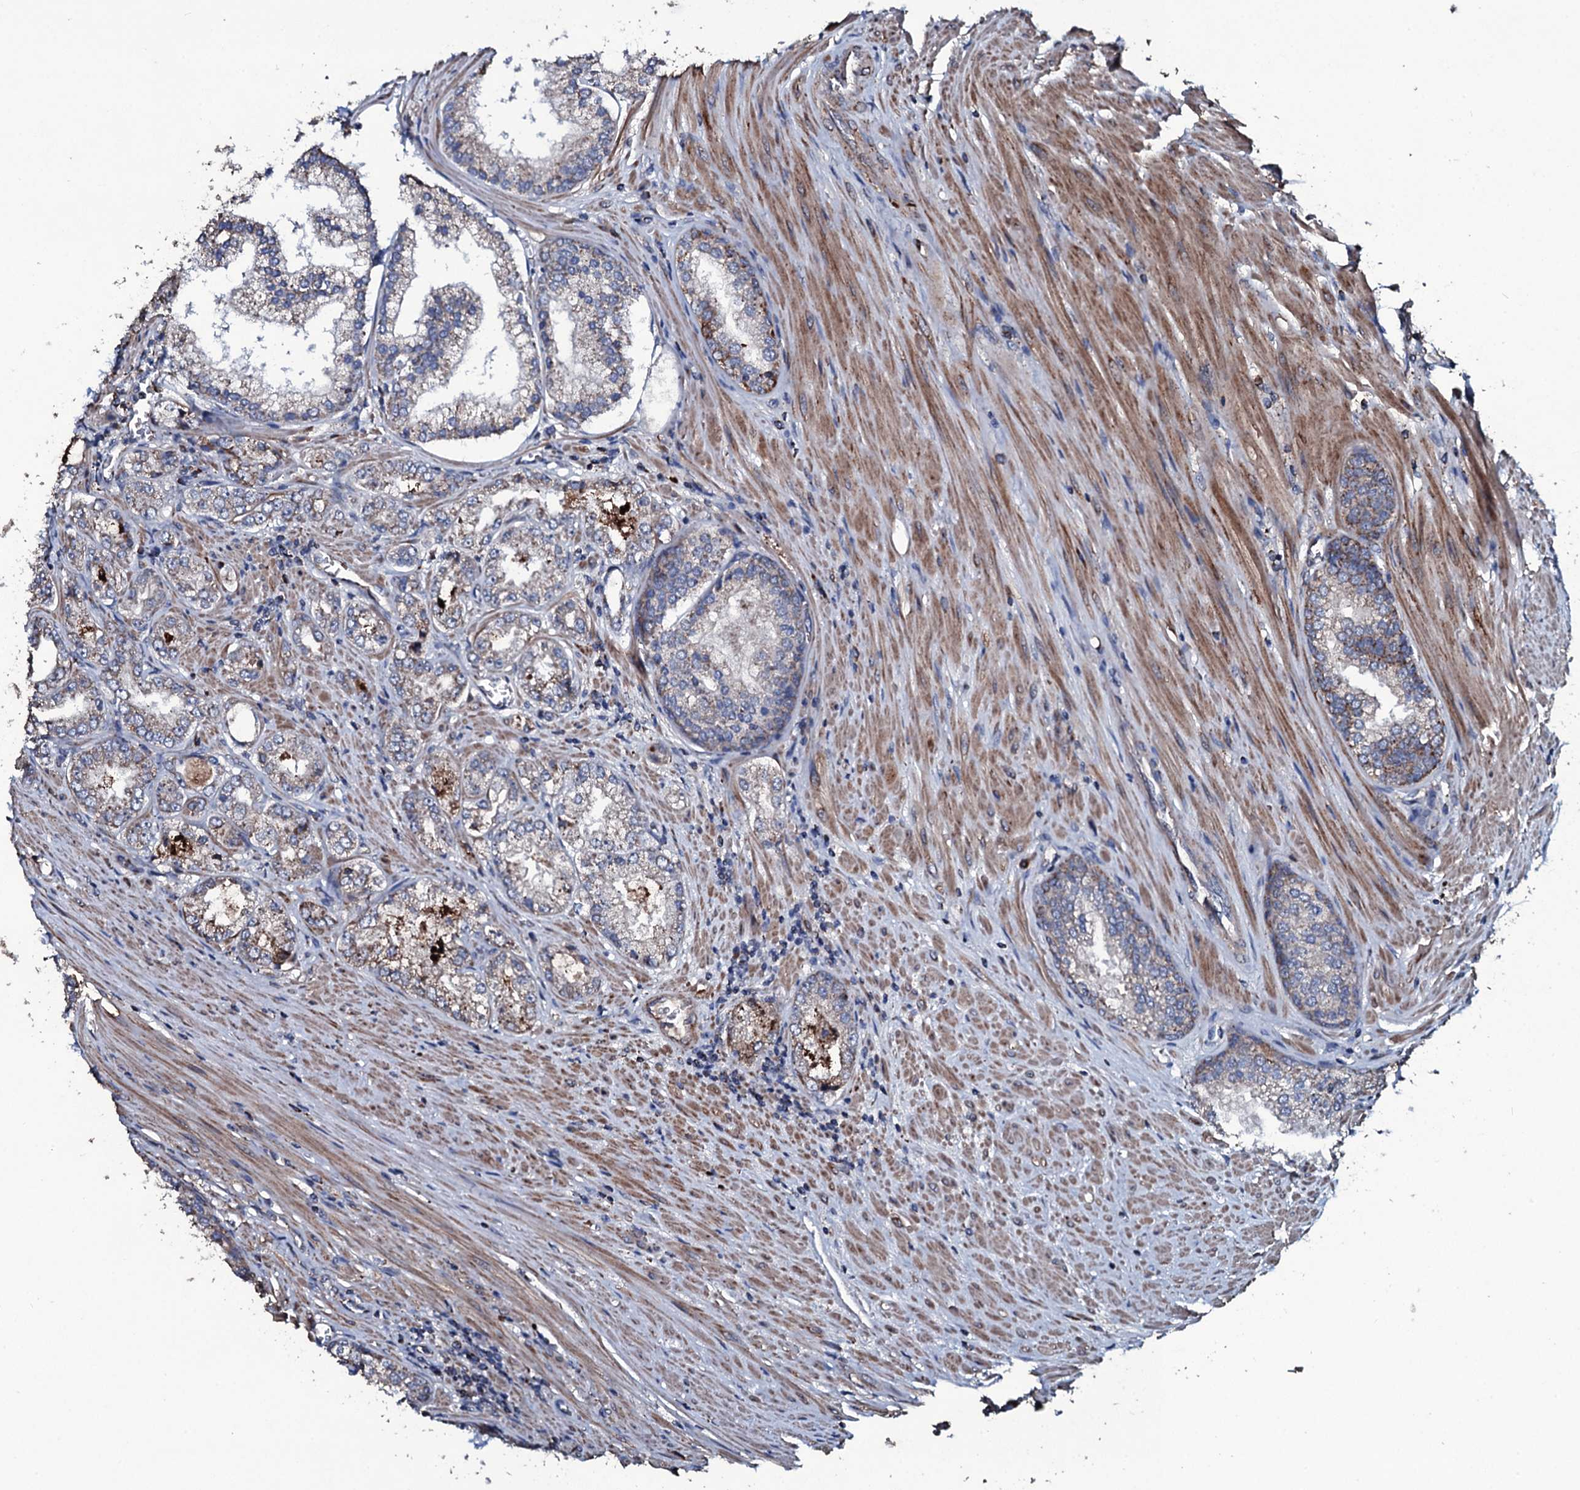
{"staining": {"intensity": "moderate", "quantity": "<25%", "location": "cytoplasmic/membranous"}, "tissue": "prostate cancer", "cell_type": "Tumor cells", "image_type": "cancer", "snomed": [{"axis": "morphology", "description": "Adenocarcinoma, High grade"}, {"axis": "topography", "description": "Prostate"}], "caption": "Immunohistochemistry image of neoplastic tissue: high-grade adenocarcinoma (prostate) stained using immunohistochemistry reveals low levels of moderate protein expression localized specifically in the cytoplasmic/membranous of tumor cells, appearing as a cytoplasmic/membranous brown color.", "gene": "DYNC2I2", "patient": {"sex": "male", "age": 72}}